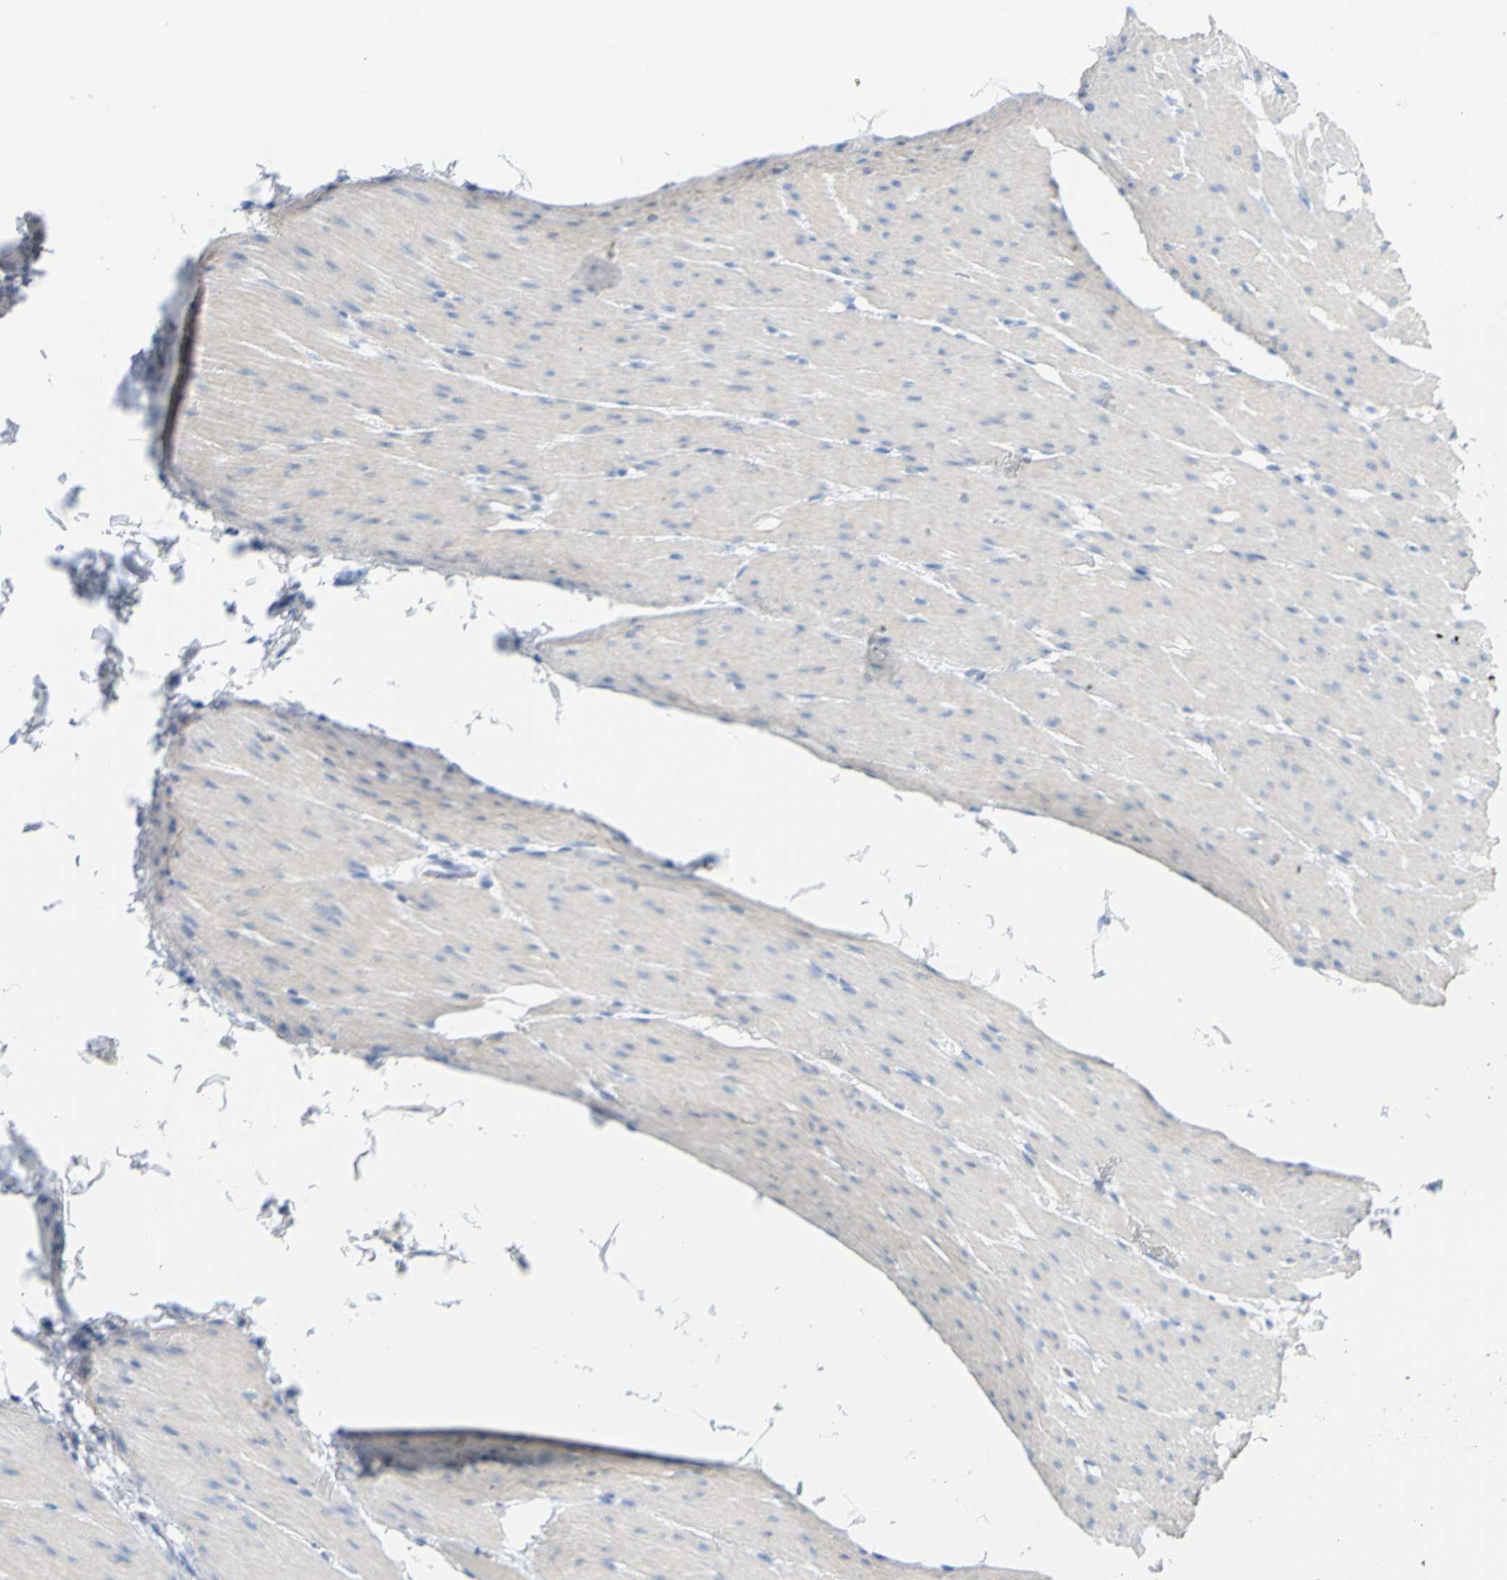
{"staining": {"intensity": "negative", "quantity": "none", "location": "none"}, "tissue": "smooth muscle", "cell_type": "Smooth muscle cells", "image_type": "normal", "snomed": [{"axis": "morphology", "description": "Normal tissue, NOS"}, {"axis": "topography", "description": "Smooth muscle"}, {"axis": "topography", "description": "Colon"}], "caption": "This is an immunohistochemistry photomicrograph of benign smooth muscle. There is no staining in smooth muscle cells.", "gene": "OPN1SW", "patient": {"sex": "male", "age": 67}}